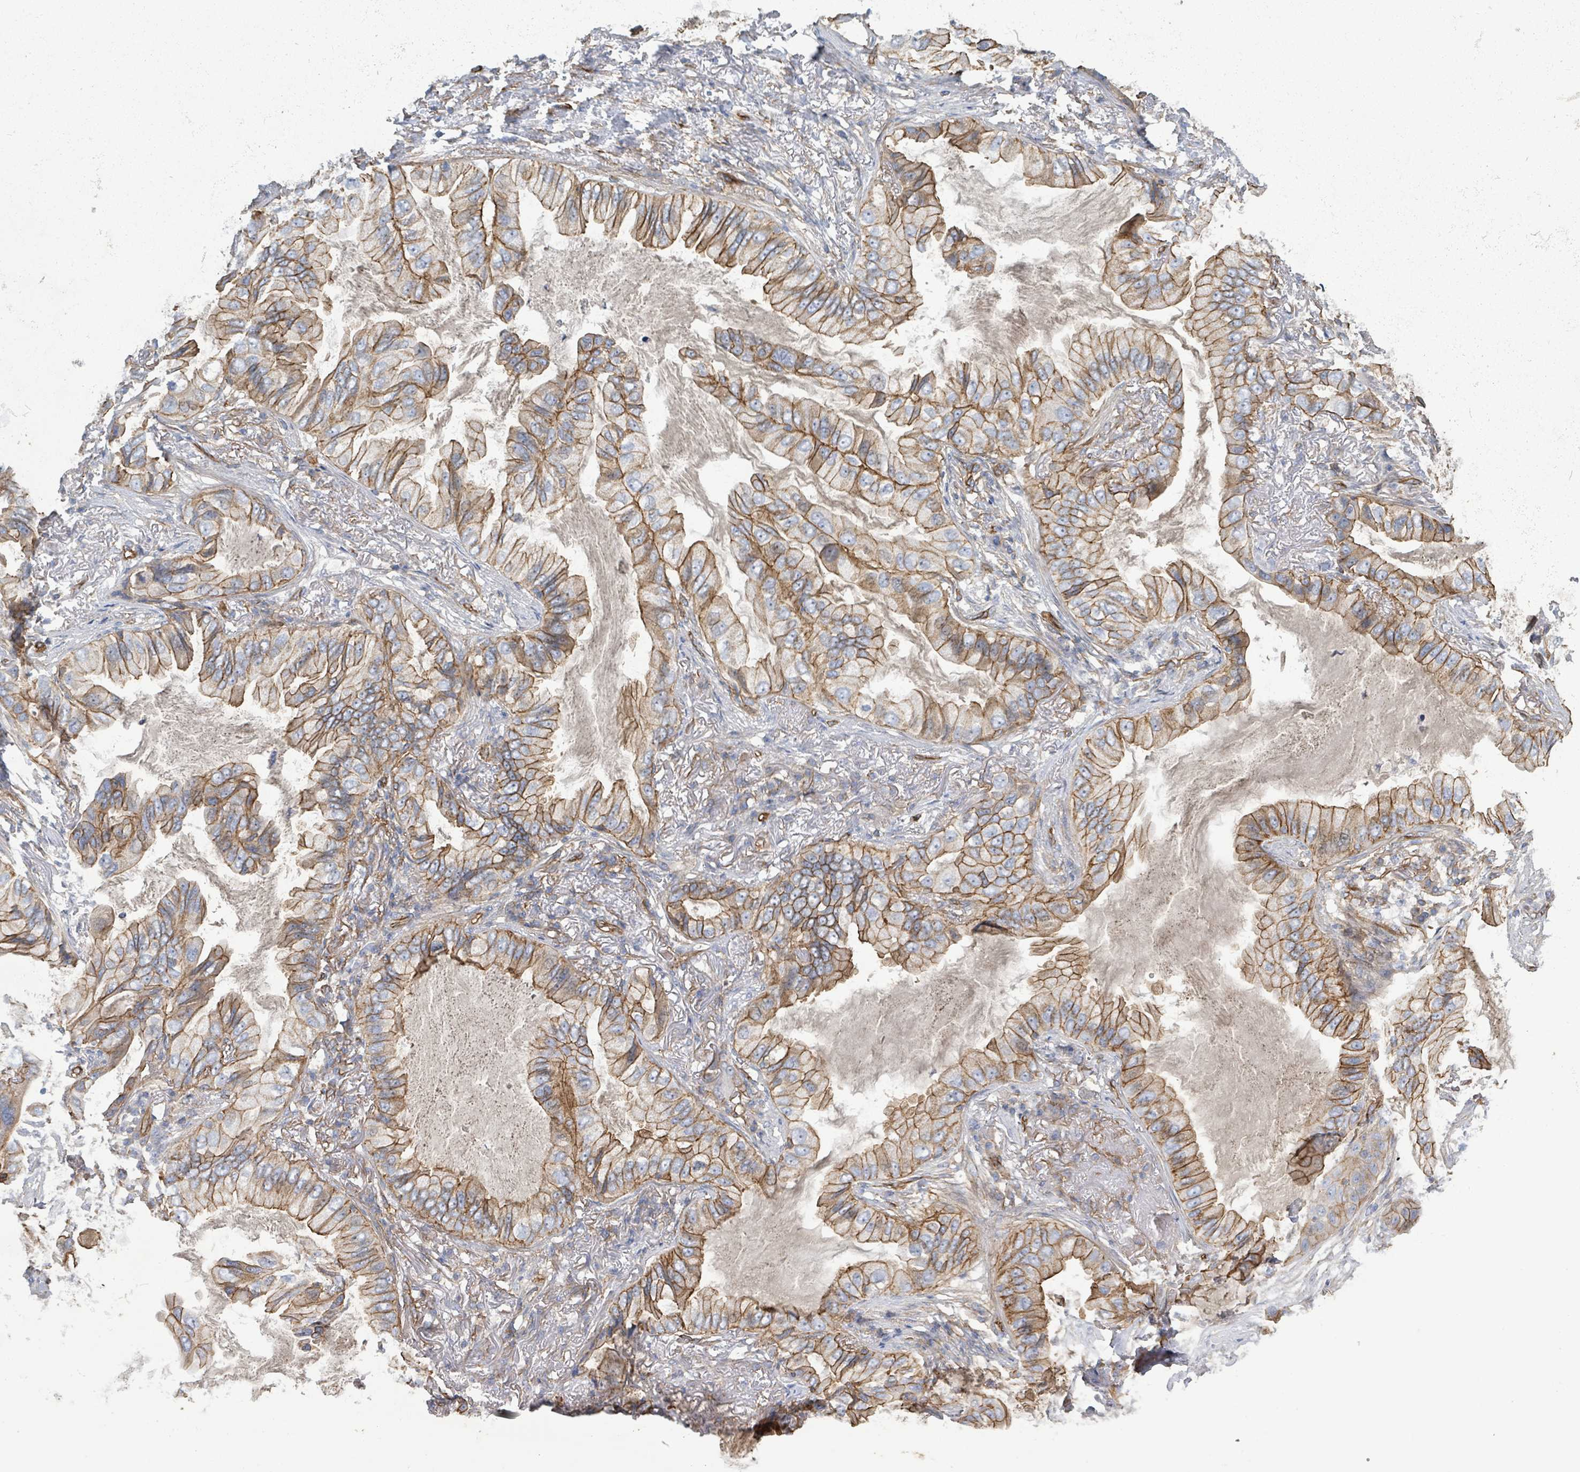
{"staining": {"intensity": "moderate", "quantity": ">75%", "location": "cytoplasmic/membranous"}, "tissue": "lung cancer", "cell_type": "Tumor cells", "image_type": "cancer", "snomed": [{"axis": "morphology", "description": "Adenocarcinoma, NOS"}, {"axis": "topography", "description": "Lung"}], "caption": "Protein staining exhibits moderate cytoplasmic/membranous staining in about >75% of tumor cells in adenocarcinoma (lung).", "gene": "LDOC1", "patient": {"sex": "female", "age": 69}}